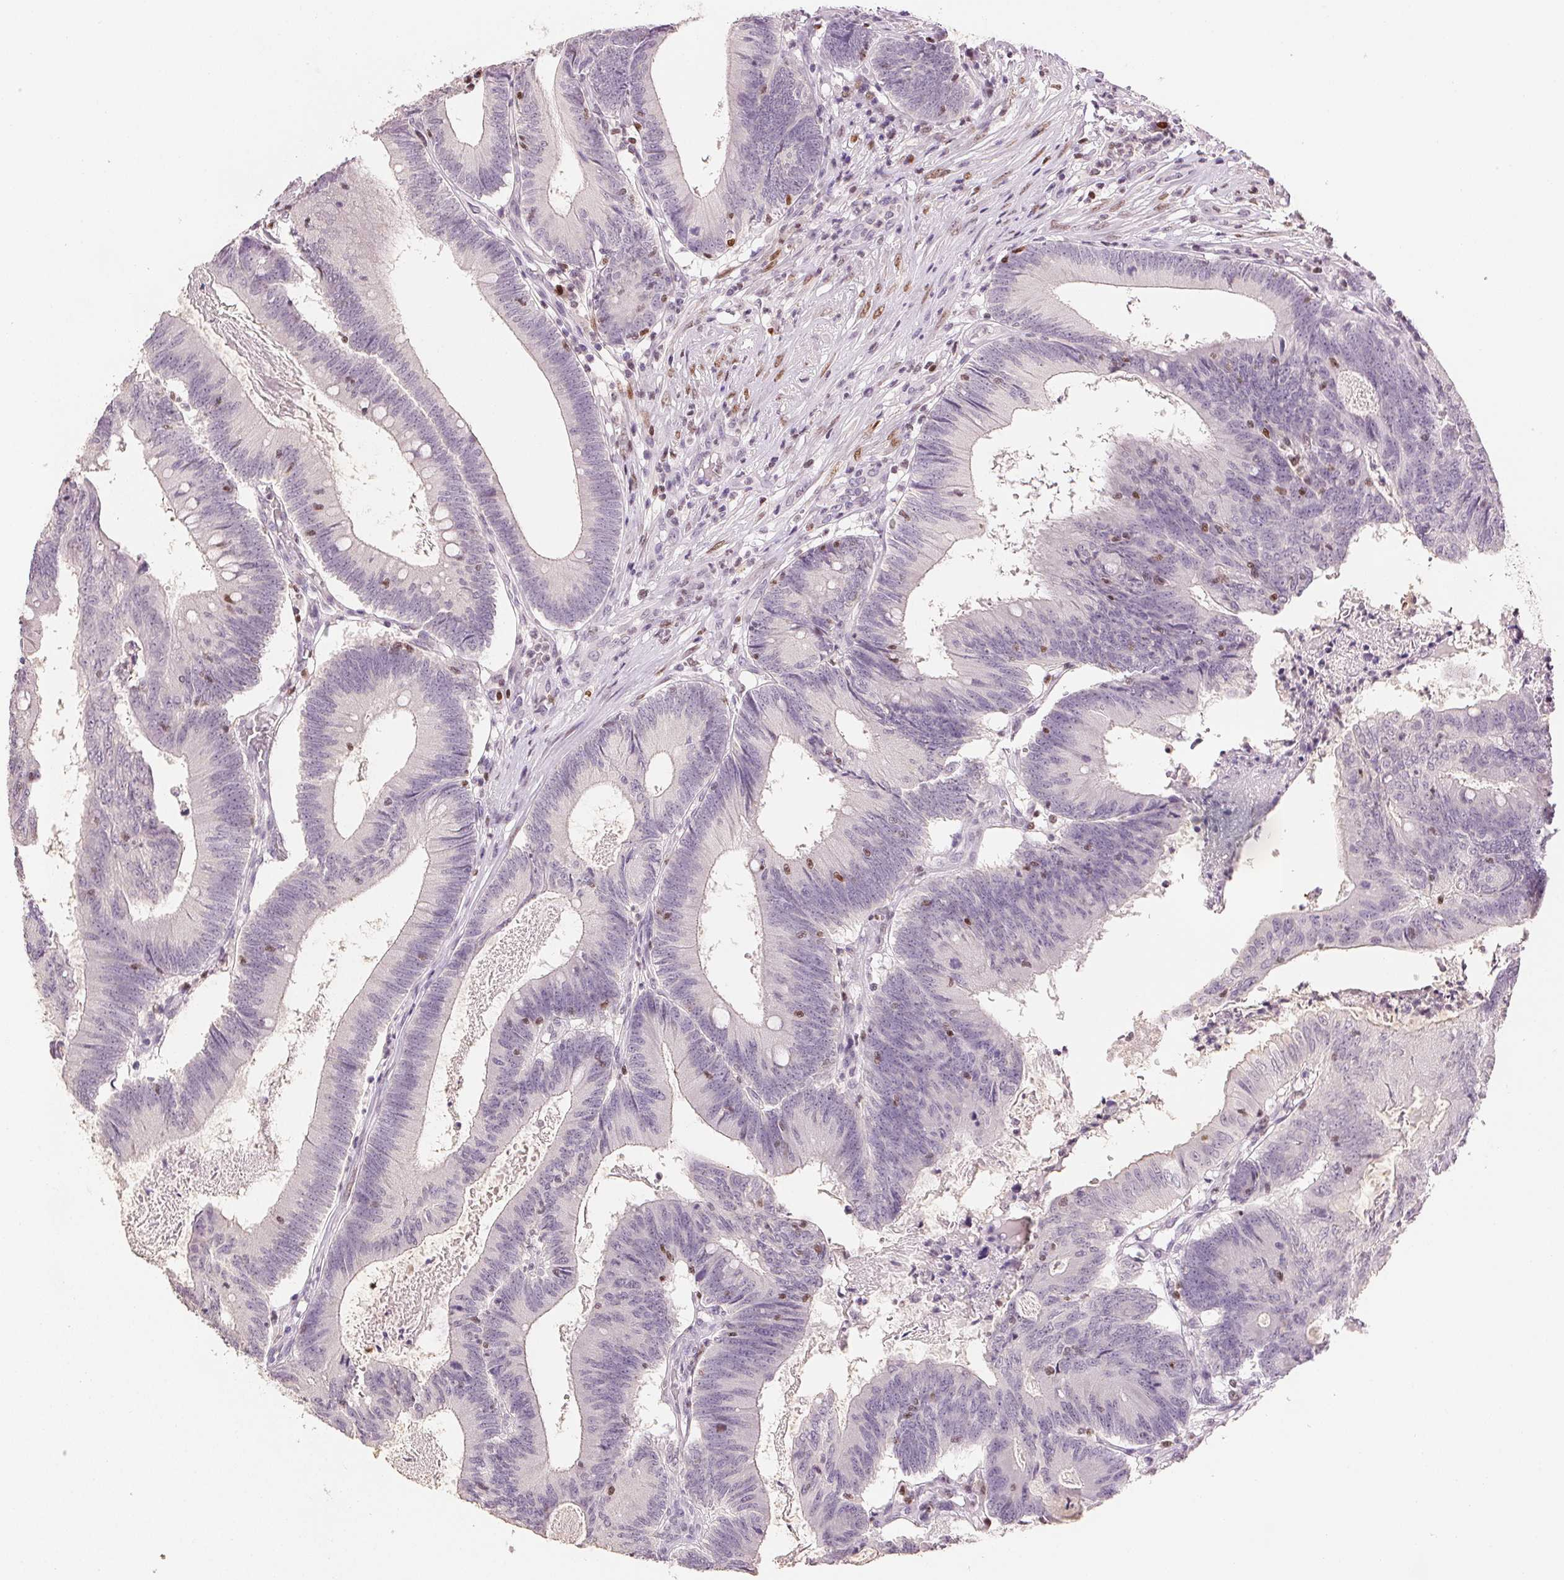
{"staining": {"intensity": "negative", "quantity": "none", "location": "none"}, "tissue": "colorectal cancer", "cell_type": "Tumor cells", "image_type": "cancer", "snomed": [{"axis": "morphology", "description": "Adenocarcinoma, NOS"}, {"axis": "topography", "description": "Colon"}], "caption": "IHC image of human colorectal cancer stained for a protein (brown), which exhibits no expression in tumor cells.", "gene": "RUNX2", "patient": {"sex": "female", "age": 70}}